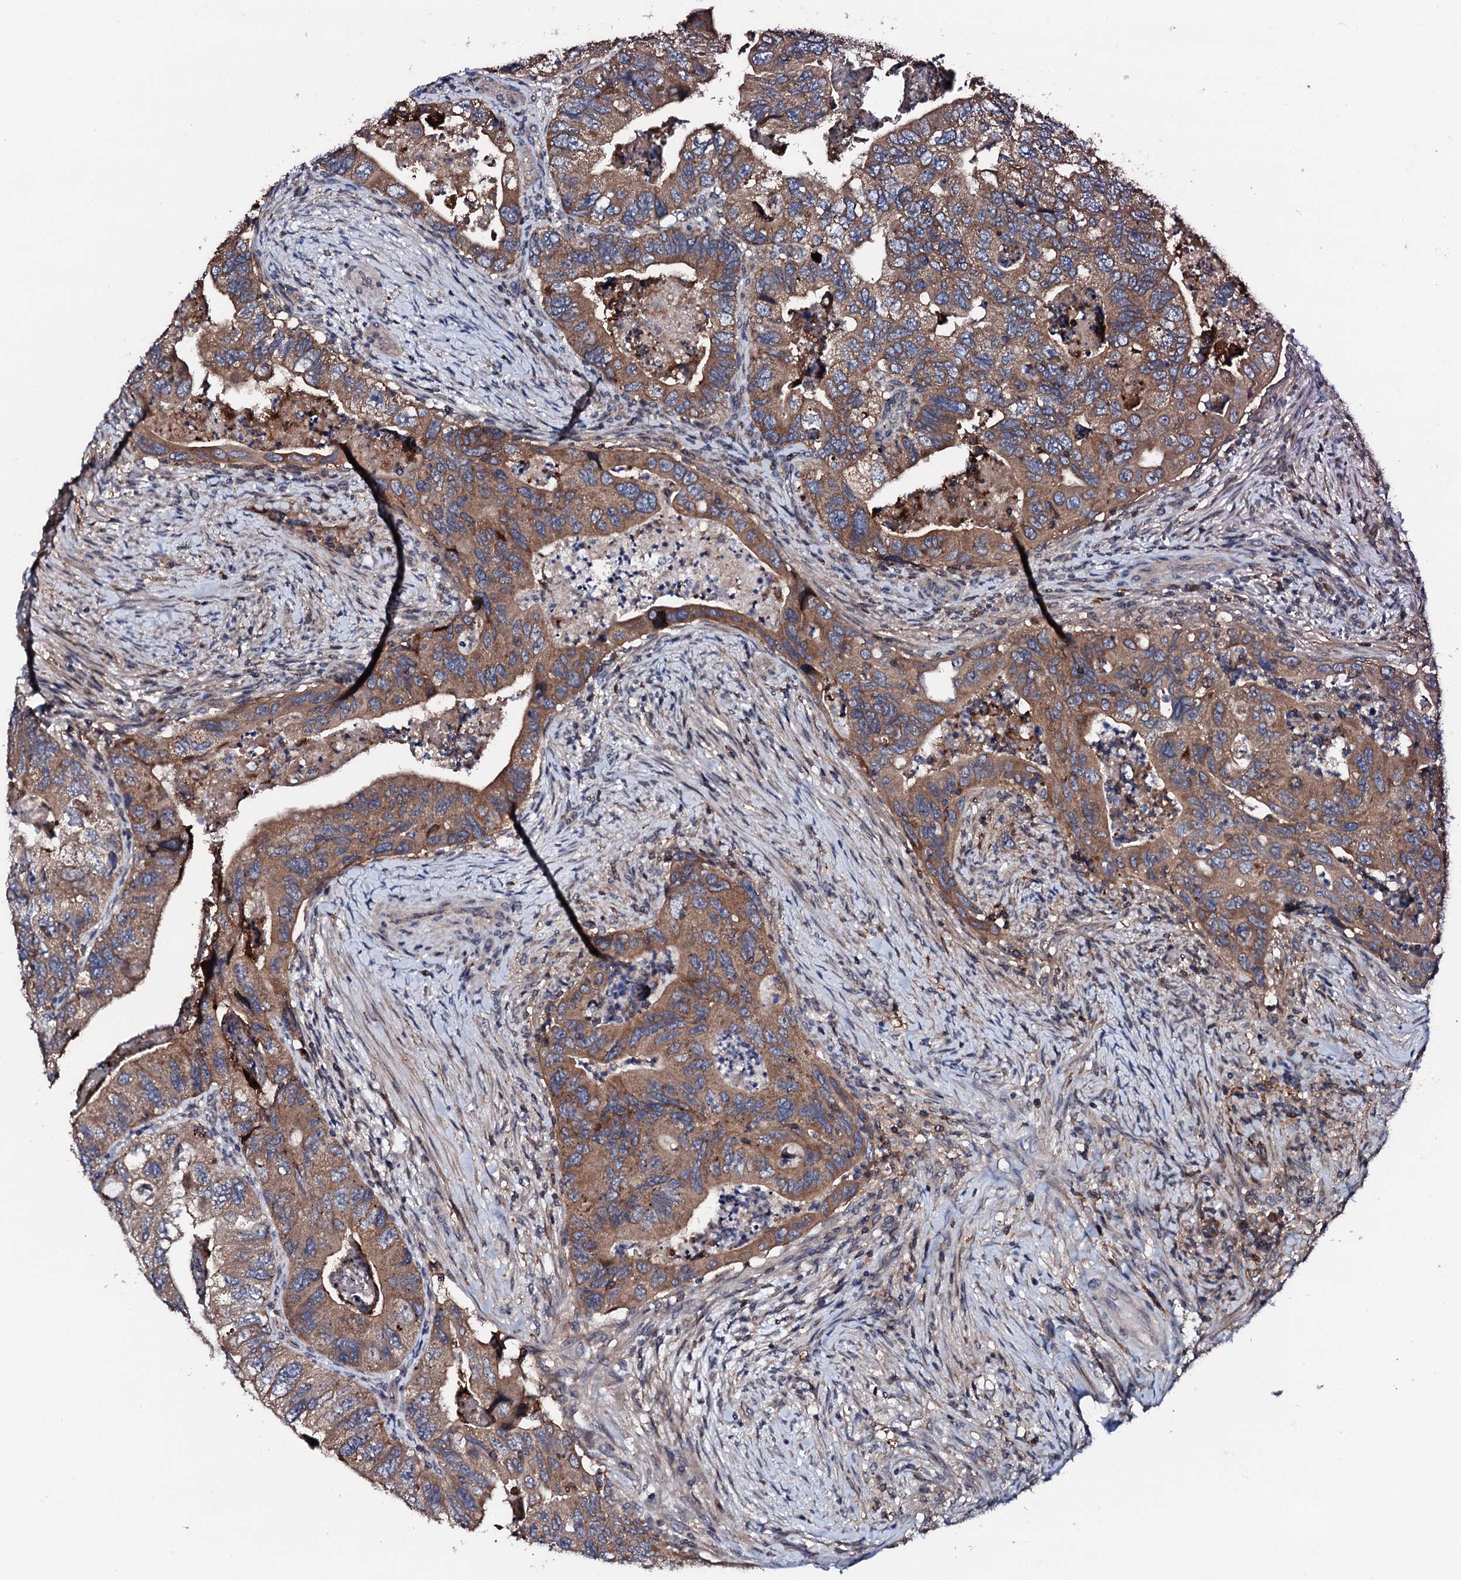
{"staining": {"intensity": "moderate", "quantity": ">75%", "location": "cytoplasmic/membranous"}, "tissue": "colorectal cancer", "cell_type": "Tumor cells", "image_type": "cancer", "snomed": [{"axis": "morphology", "description": "Adenocarcinoma, NOS"}, {"axis": "topography", "description": "Rectum"}], "caption": "Adenocarcinoma (colorectal) stained for a protein (brown) displays moderate cytoplasmic/membranous positive expression in about >75% of tumor cells.", "gene": "EDC3", "patient": {"sex": "male", "age": 63}}